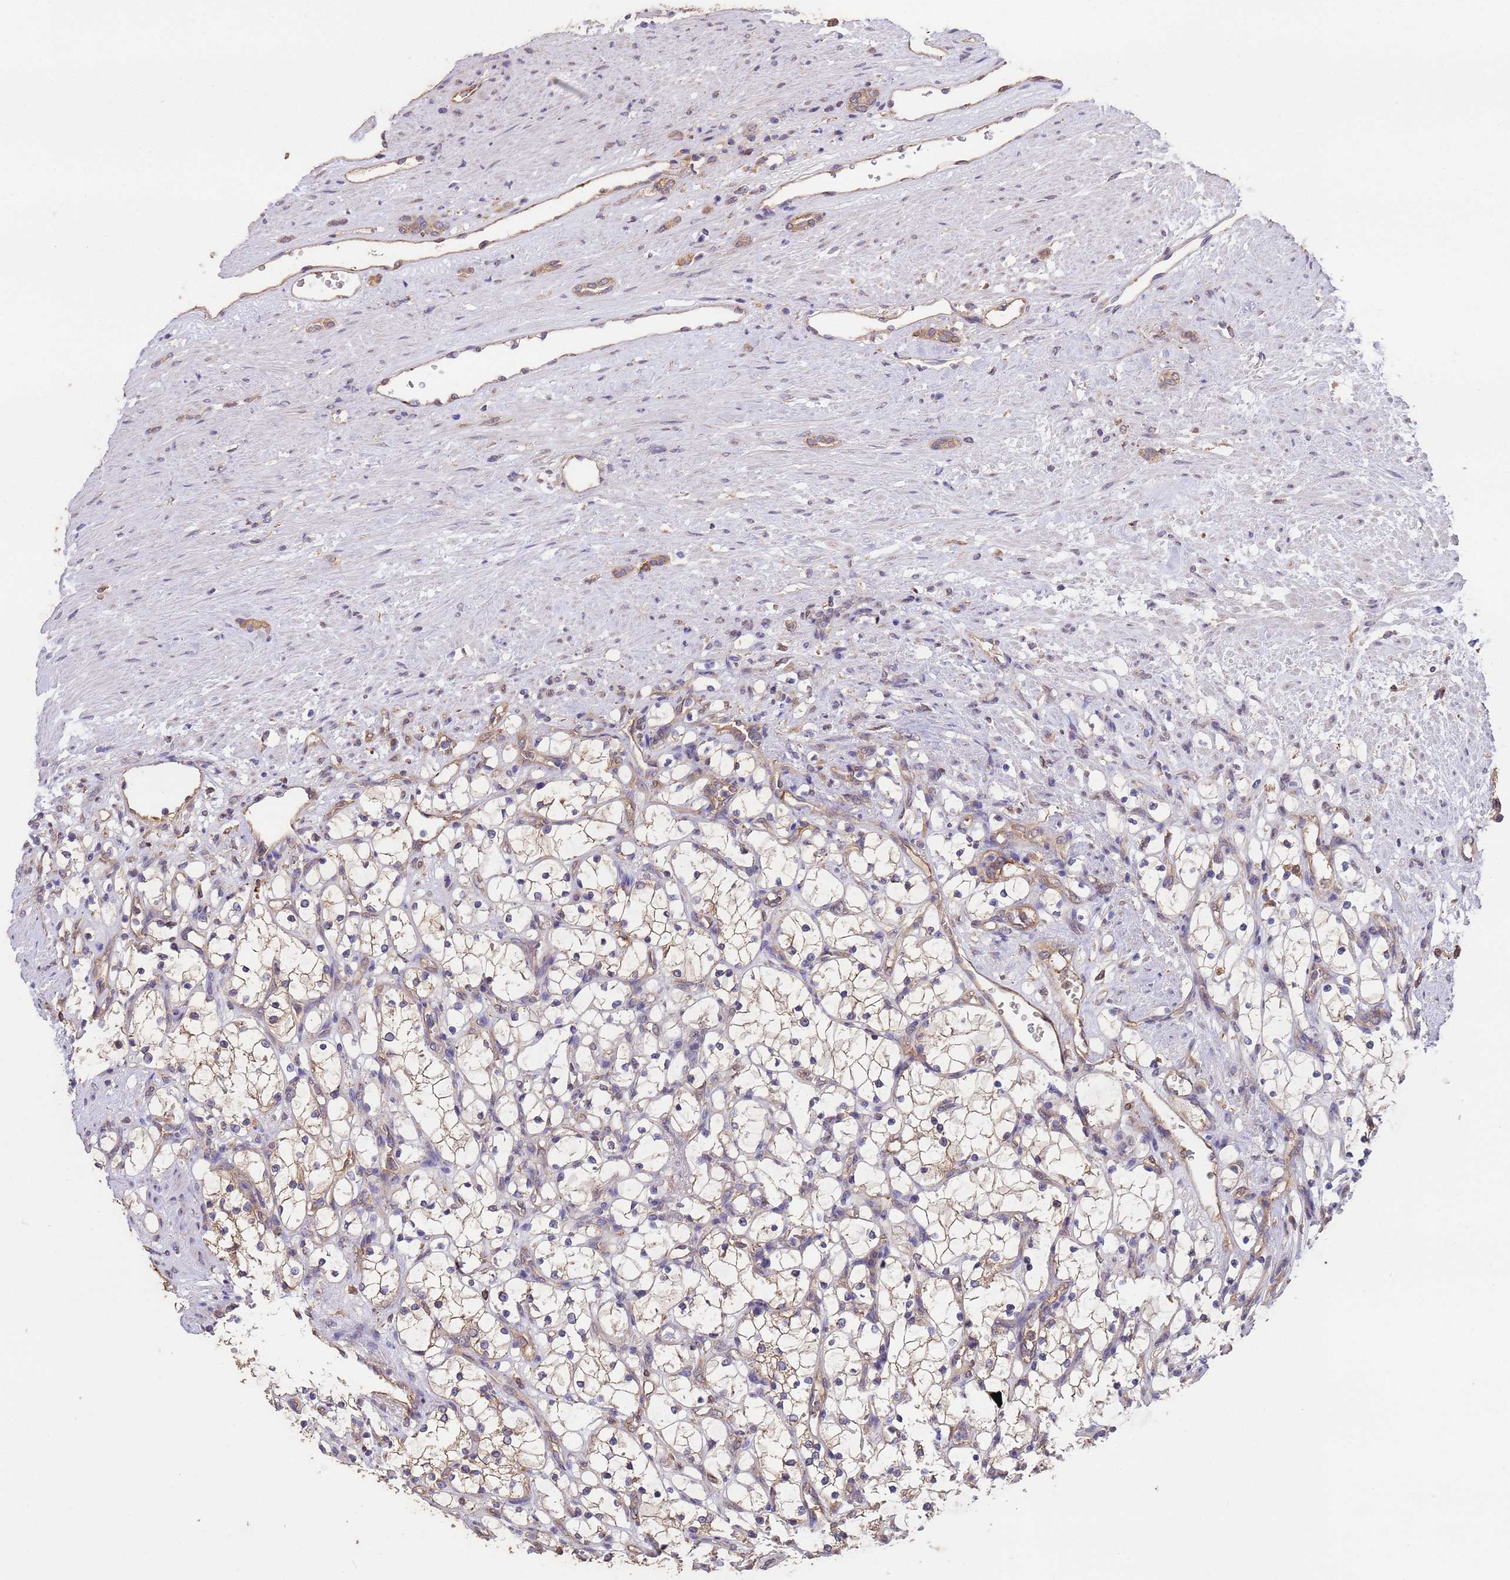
{"staining": {"intensity": "weak", "quantity": "25%-75%", "location": "cytoplasmic/membranous"}, "tissue": "renal cancer", "cell_type": "Tumor cells", "image_type": "cancer", "snomed": [{"axis": "morphology", "description": "Adenocarcinoma, NOS"}, {"axis": "topography", "description": "Kidney"}], "caption": "Approximately 25%-75% of tumor cells in renal cancer display weak cytoplasmic/membranous protein expression as visualized by brown immunohistochemical staining.", "gene": "NPHP1", "patient": {"sex": "female", "age": 69}}